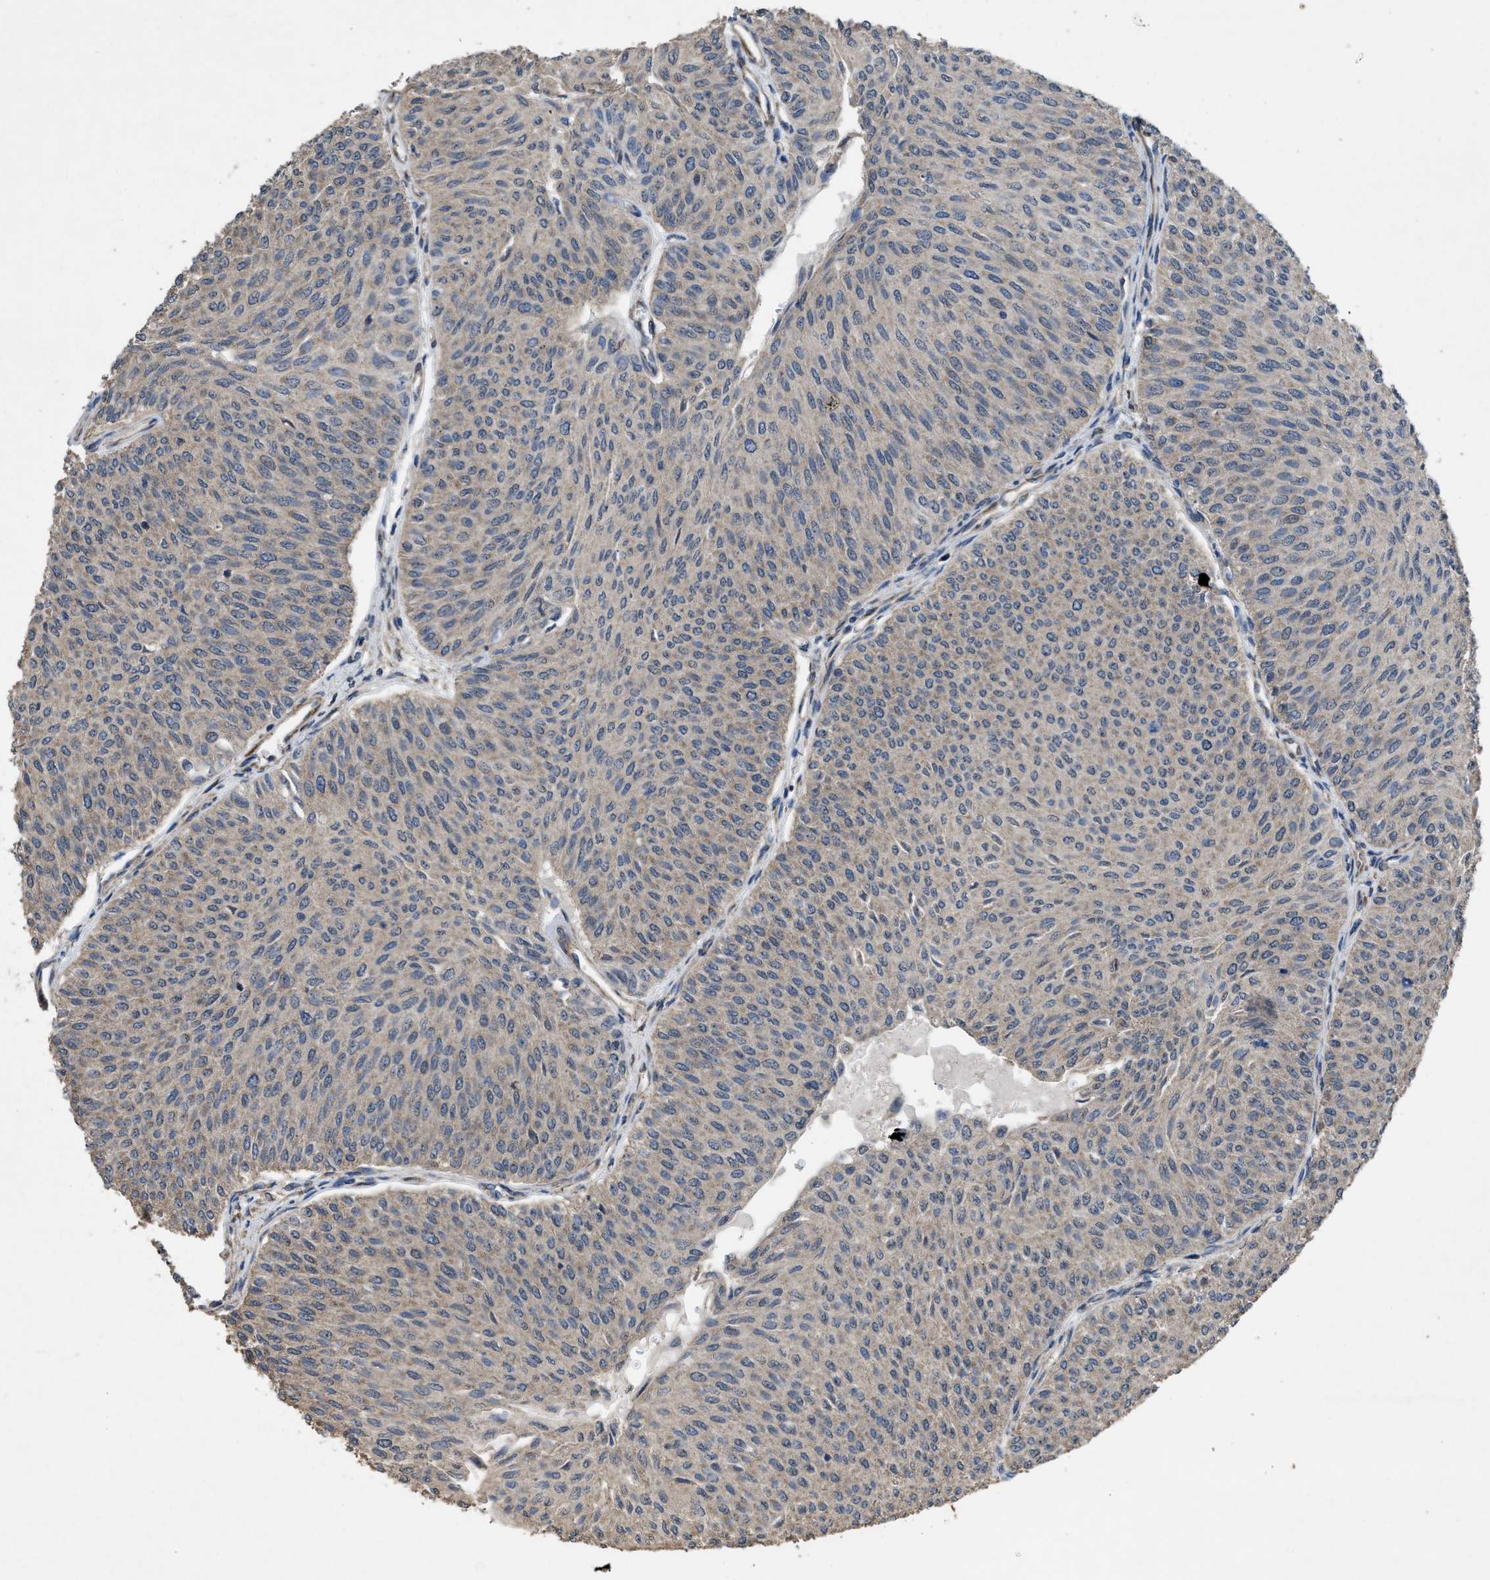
{"staining": {"intensity": "weak", "quantity": "<25%", "location": "cytoplasmic/membranous"}, "tissue": "urothelial cancer", "cell_type": "Tumor cells", "image_type": "cancer", "snomed": [{"axis": "morphology", "description": "Urothelial carcinoma, Low grade"}, {"axis": "topography", "description": "Urinary bladder"}], "caption": "IHC of human urothelial cancer exhibits no positivity in tumor cells.", "gene": "ARL6", "patient": {"sex": "male", "age": 78}}